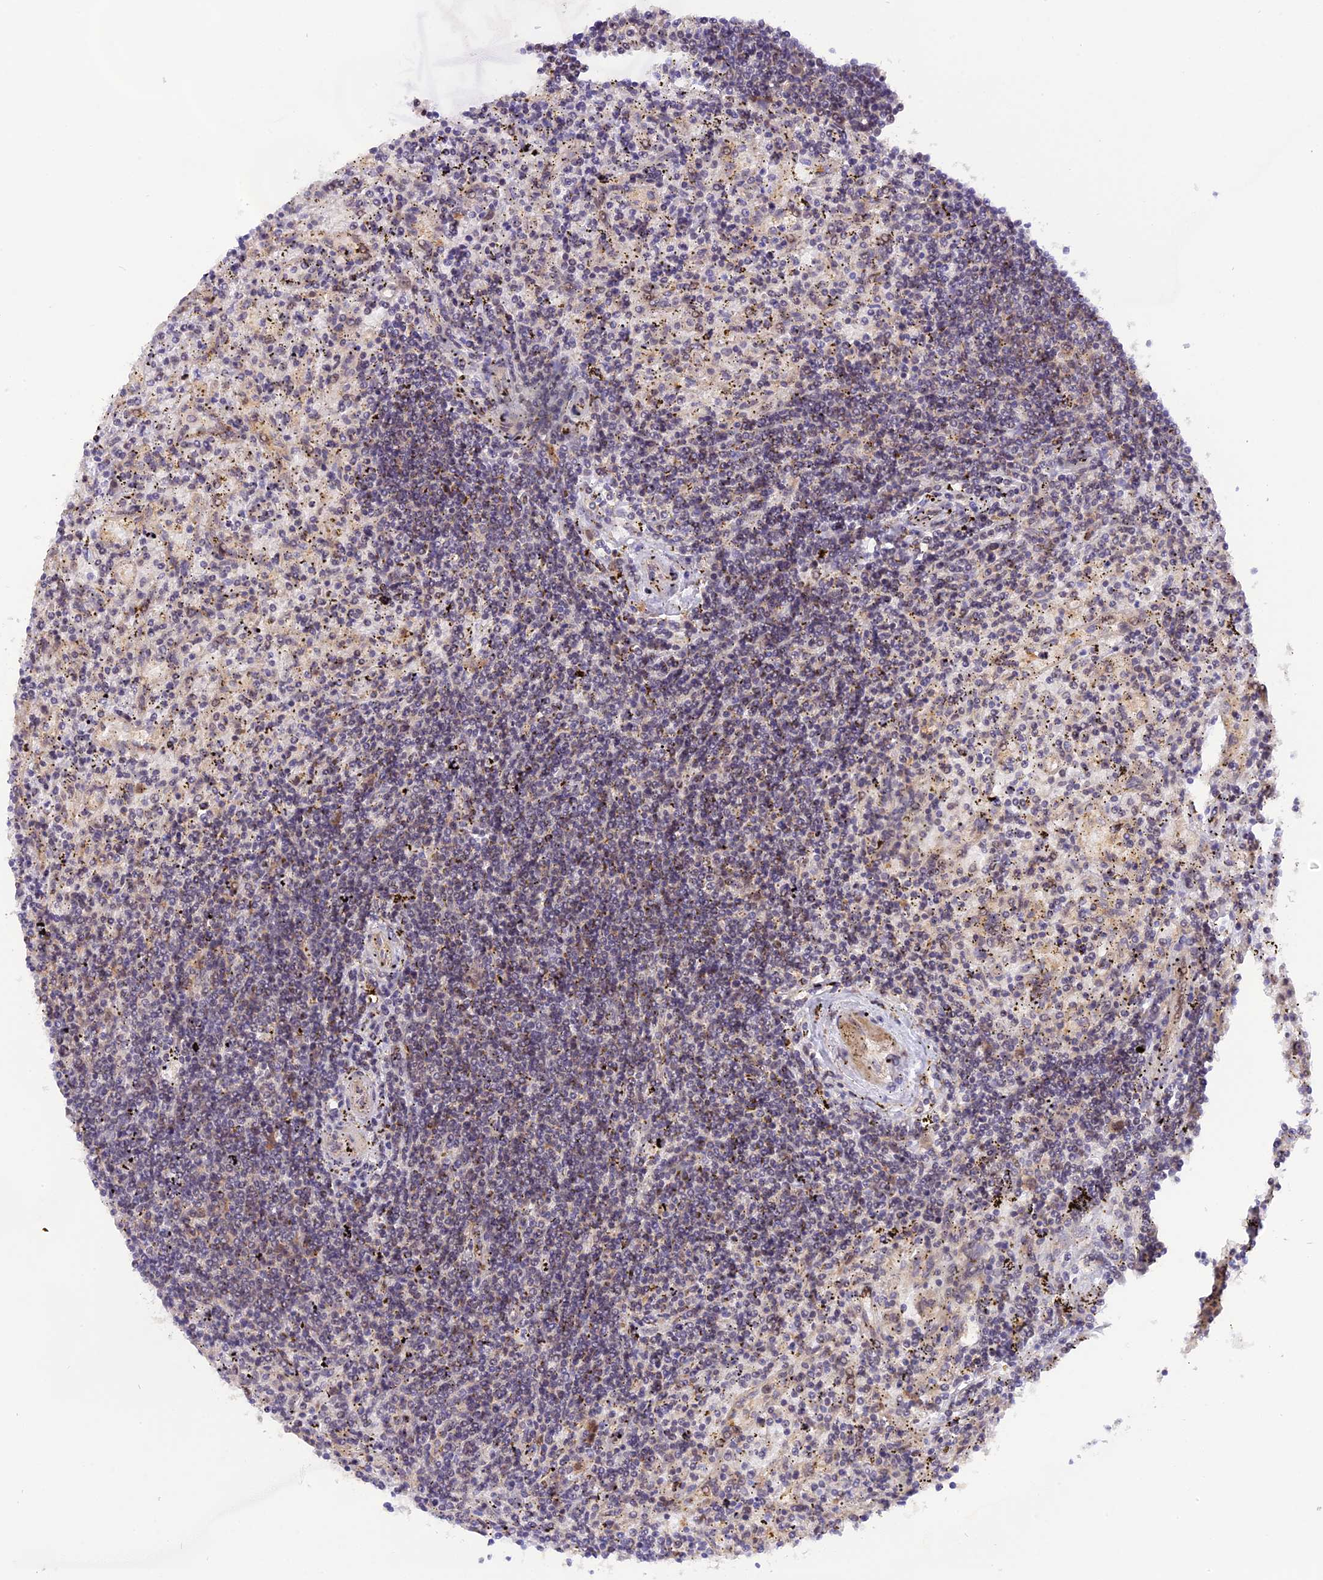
{"staining": {"intensity": "weak", "quantity": "<25%", "location": "cytoplasmic/membranous"}, "tissue": "lymphoma", "cell_type": "Tumor cells", "image_type": "cancer", "snomed": [{"axis": "morphology", "description": "Malignant lymphoma, non-Hodgkin's type, Low grade"}, {"axis": "topography", "description": "Spleen"}], "caption": "Tumor cells show no significant positivity in malignant lymphoma, non-Hodgkin's type (low-grade).", "gene": "SAMD4A", "patient": {"sex": "male", "age": 76}}